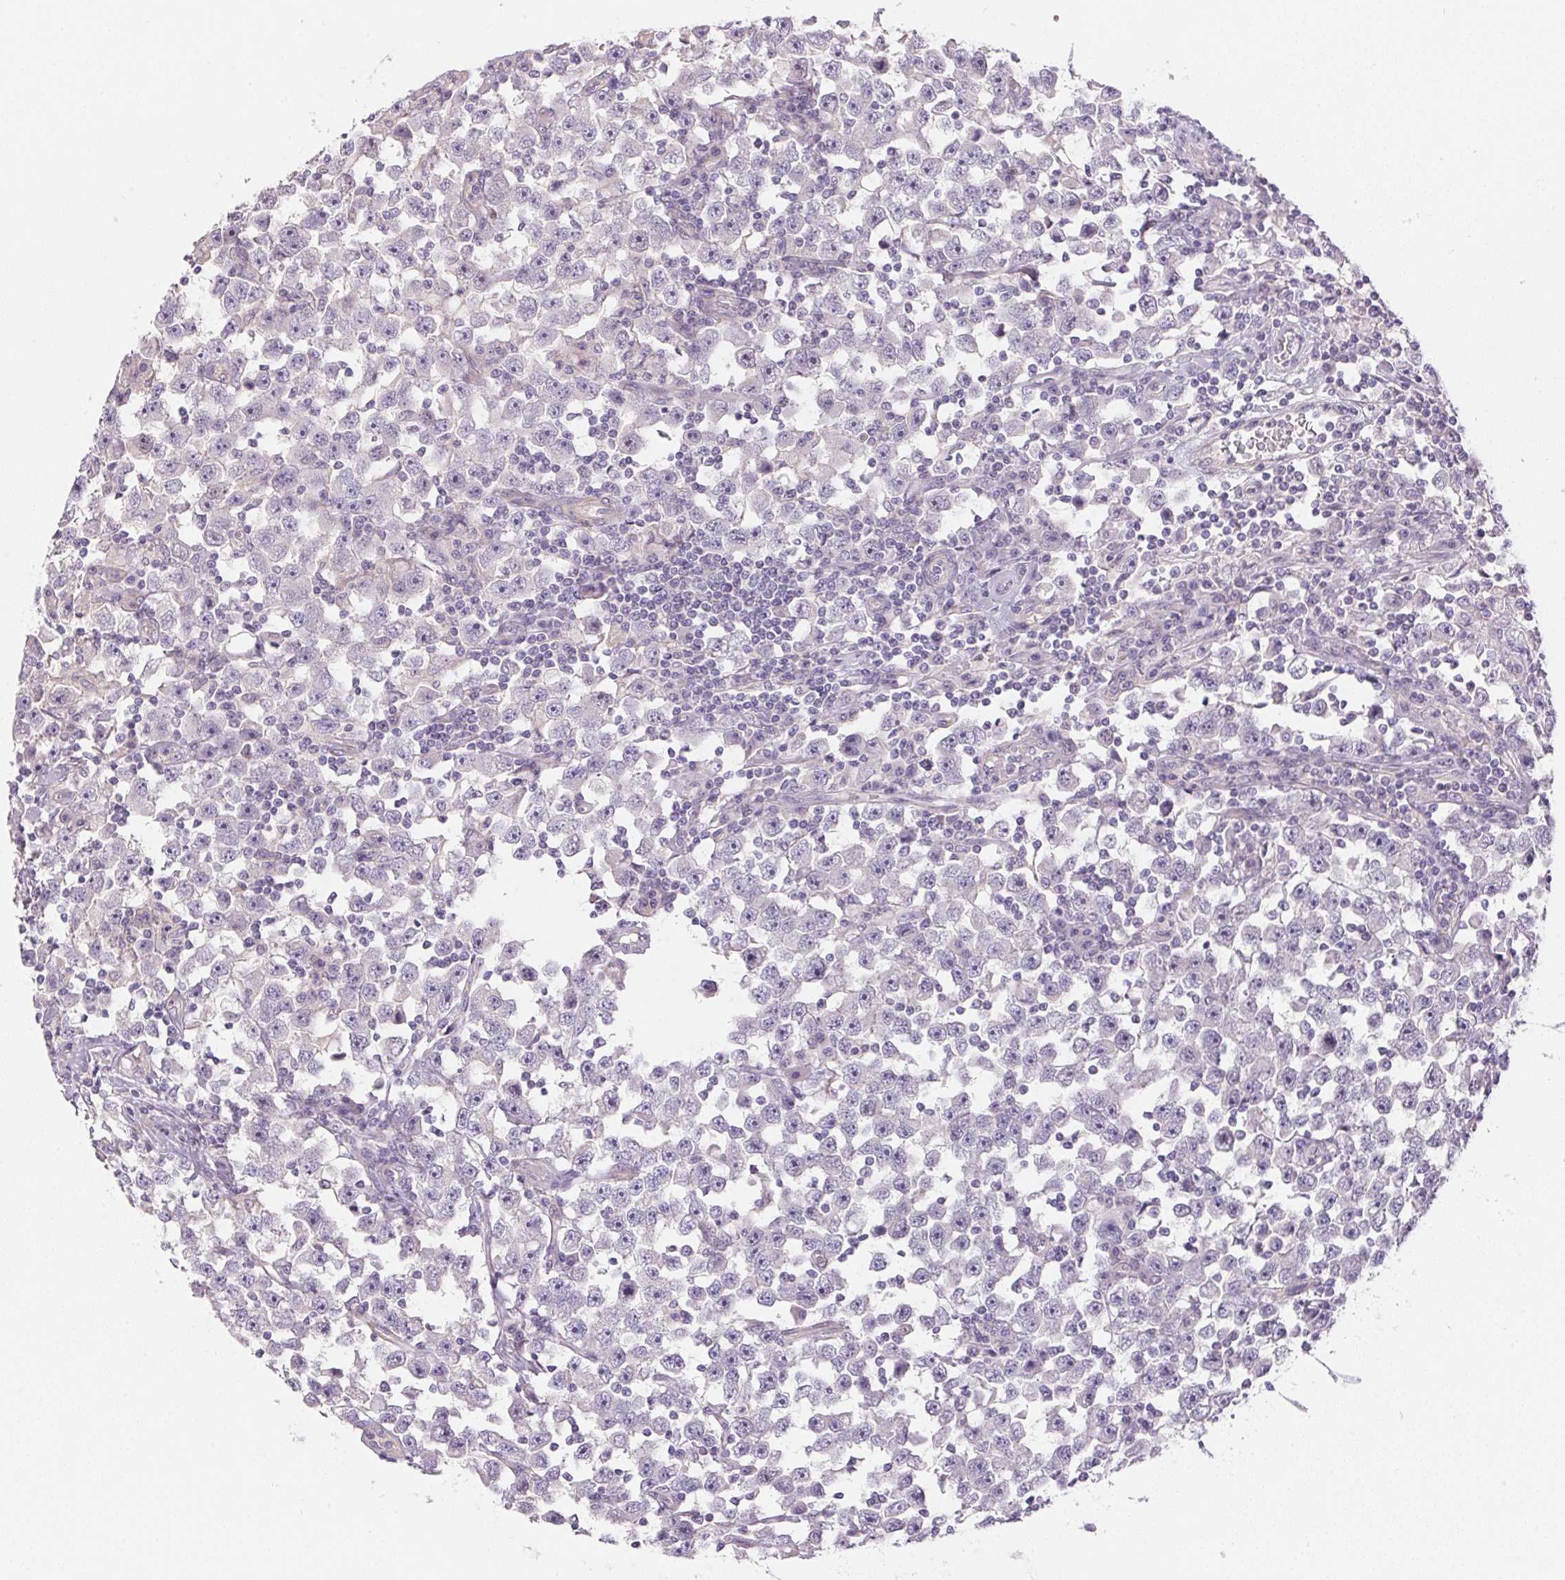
{"staining": {"intensity": "negative", "quantity": "none", "location": "none"}, "tissue": "testis cancer", "cell_type": "Tumor cells", "image_type": "cancer", "snomed": [{"axis": "morphology", "description": "Seminoma, NOS"}, {"axis": "topography", "description": "Testis"}], "caption": "An immunohistochemistry histopathology image of testis cancer (seminoma) is shown. There is no staining in tumor cells of testis cancer (seminoma). The staining is performed using DAB brown chromogen with nuclei counter-stained in using hematoxylin.", "gene": "SMTN", "patient": {"sex": "male", "age": 33}}